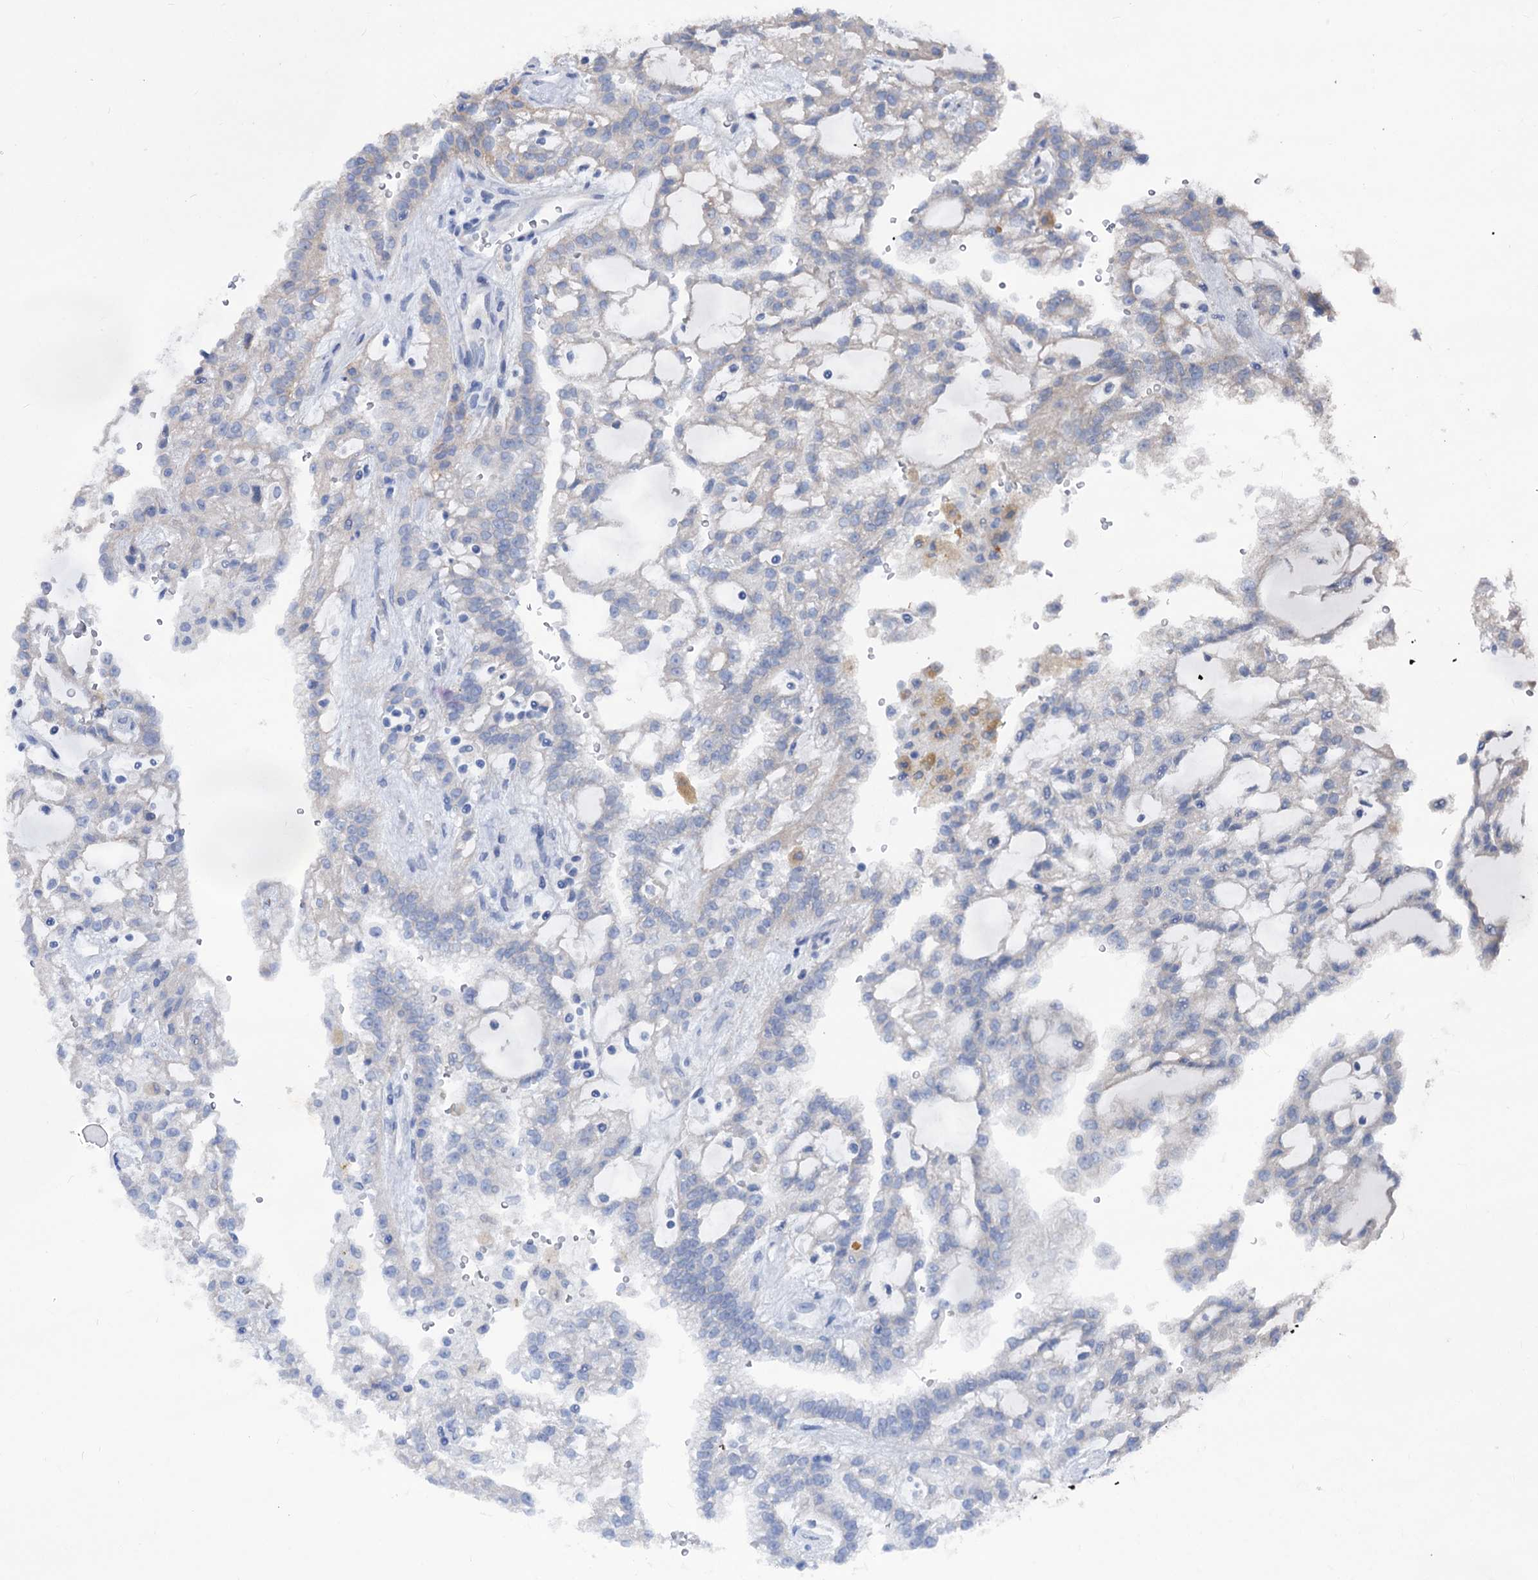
{"staining": {"intensity": "negative", "quantity": "none", "location": "none"}, "tissue": "renal cancer", "cell_type": "Tumor cells", "image_type": "cancer", "snomed": [{"axis": "morphology", "description": "Adenocarcinoma, NOS"}, {"axis": "topography", "description": "Kidney"}], "caption": "Immunohistochemistry image of renal cancer (adenocarcinoma) stained for a protein (brown), which exhibits no expression in tumor cells.", "gene": "SMAGP", "patient": {"sex": "male", "age": 63}}